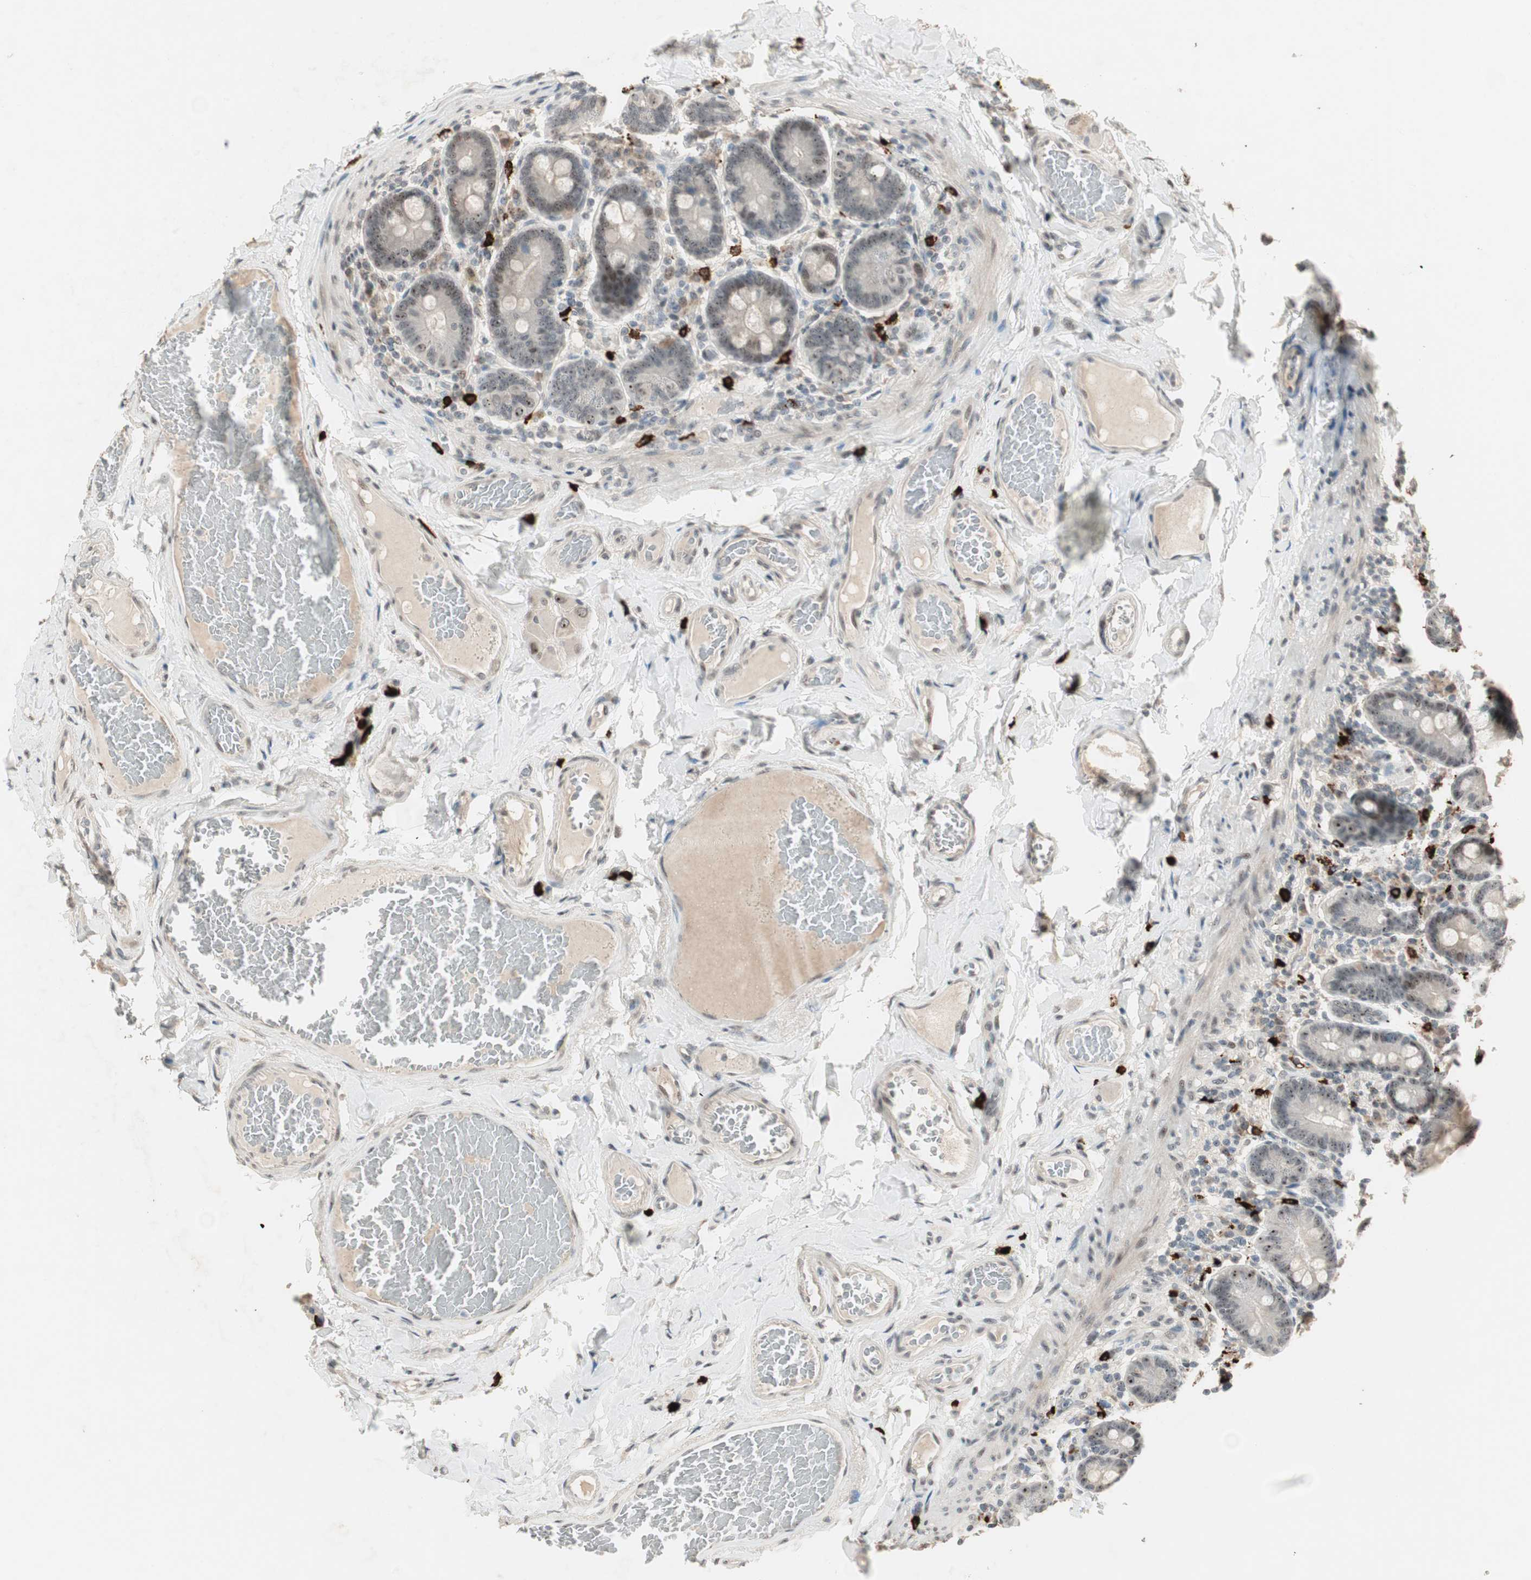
{"staining": {"intensity": "strong", "quantity": ">75%", "location": "cytoplasmic/membranous,nuclear"}, "tissue": "duodenum", "cell_type": "Glandular cells", "image_type": "normal", "snomed": [{"axis": "morphology", "description": "Normal tissue, NOS"}, {"axis": "topography", "description": "Duodenum"}], "caption": "Protein staining shows strong cytoplasmic/membranous,nuclear expression in about >75% of glandular cells in normal duodenum. The staining was performed using DAB (3,3'-diaminobenzidine) to visualize the protein expression in brown, while the nuclei were stained in blue with hematoxylin (Magnification: 20x).", "gene": "ETV4", "patient": {"sex": "male", "age": 66}}